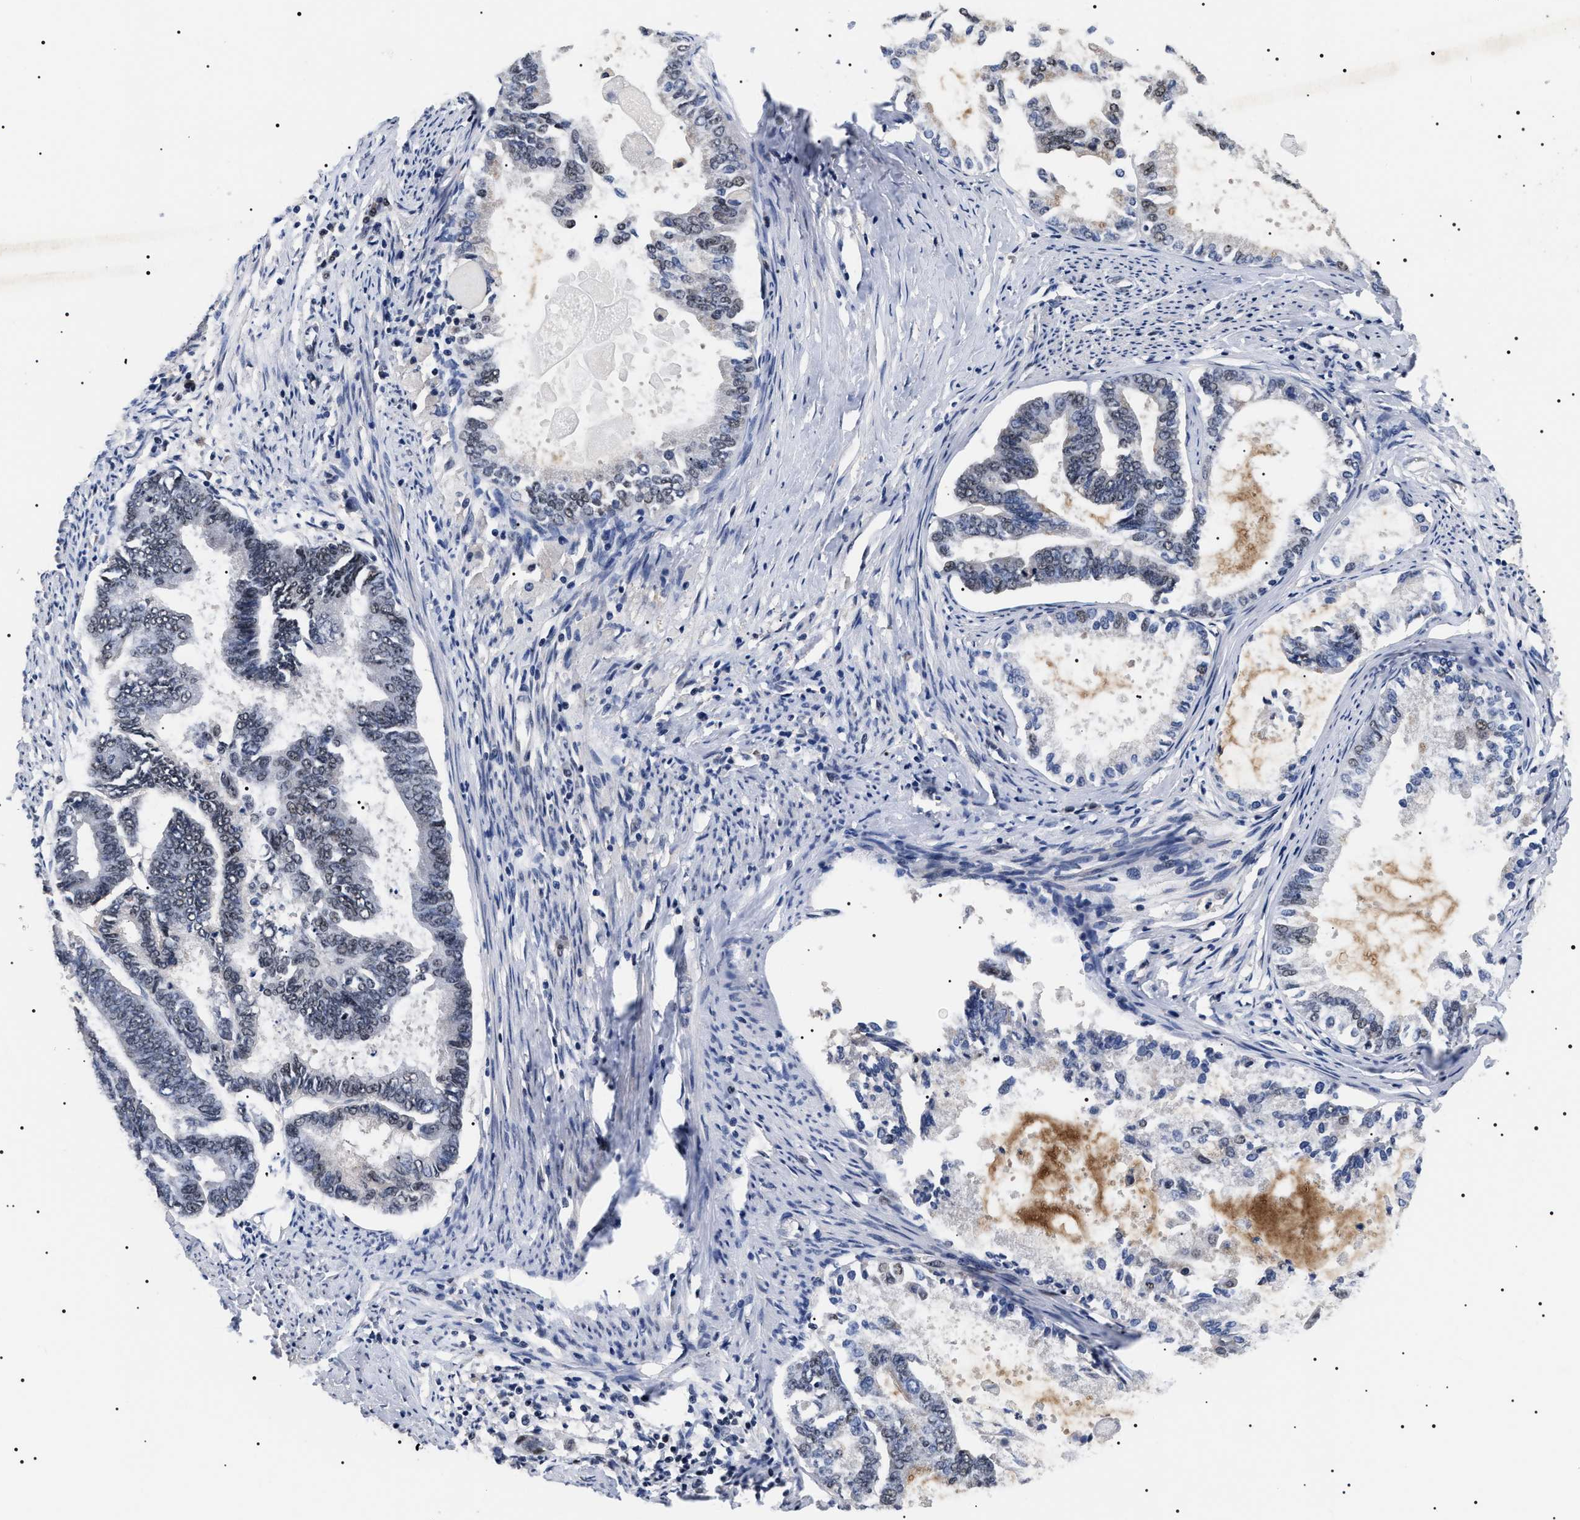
{"staining": {"intensity": "moderate", "quantity": "<25%", "location": "nuclear"}, "tissue": "endometrial cancer", "cell_type": "Tumor cells", "image_type": "cancer", "snomed": [{"axis": "morphology", "description": "Adenocarcinoma, NOS"}, {"axis": "topography", "description": "Endometrium"}], "caption": "Endometrial cancer was stained to show a protein in brown. There is low levels of moderate nuclear positivity in approximately <25% of tumor cells.", "gene": "CAAP1", "patient": {"sex": "female", "age": 86}}